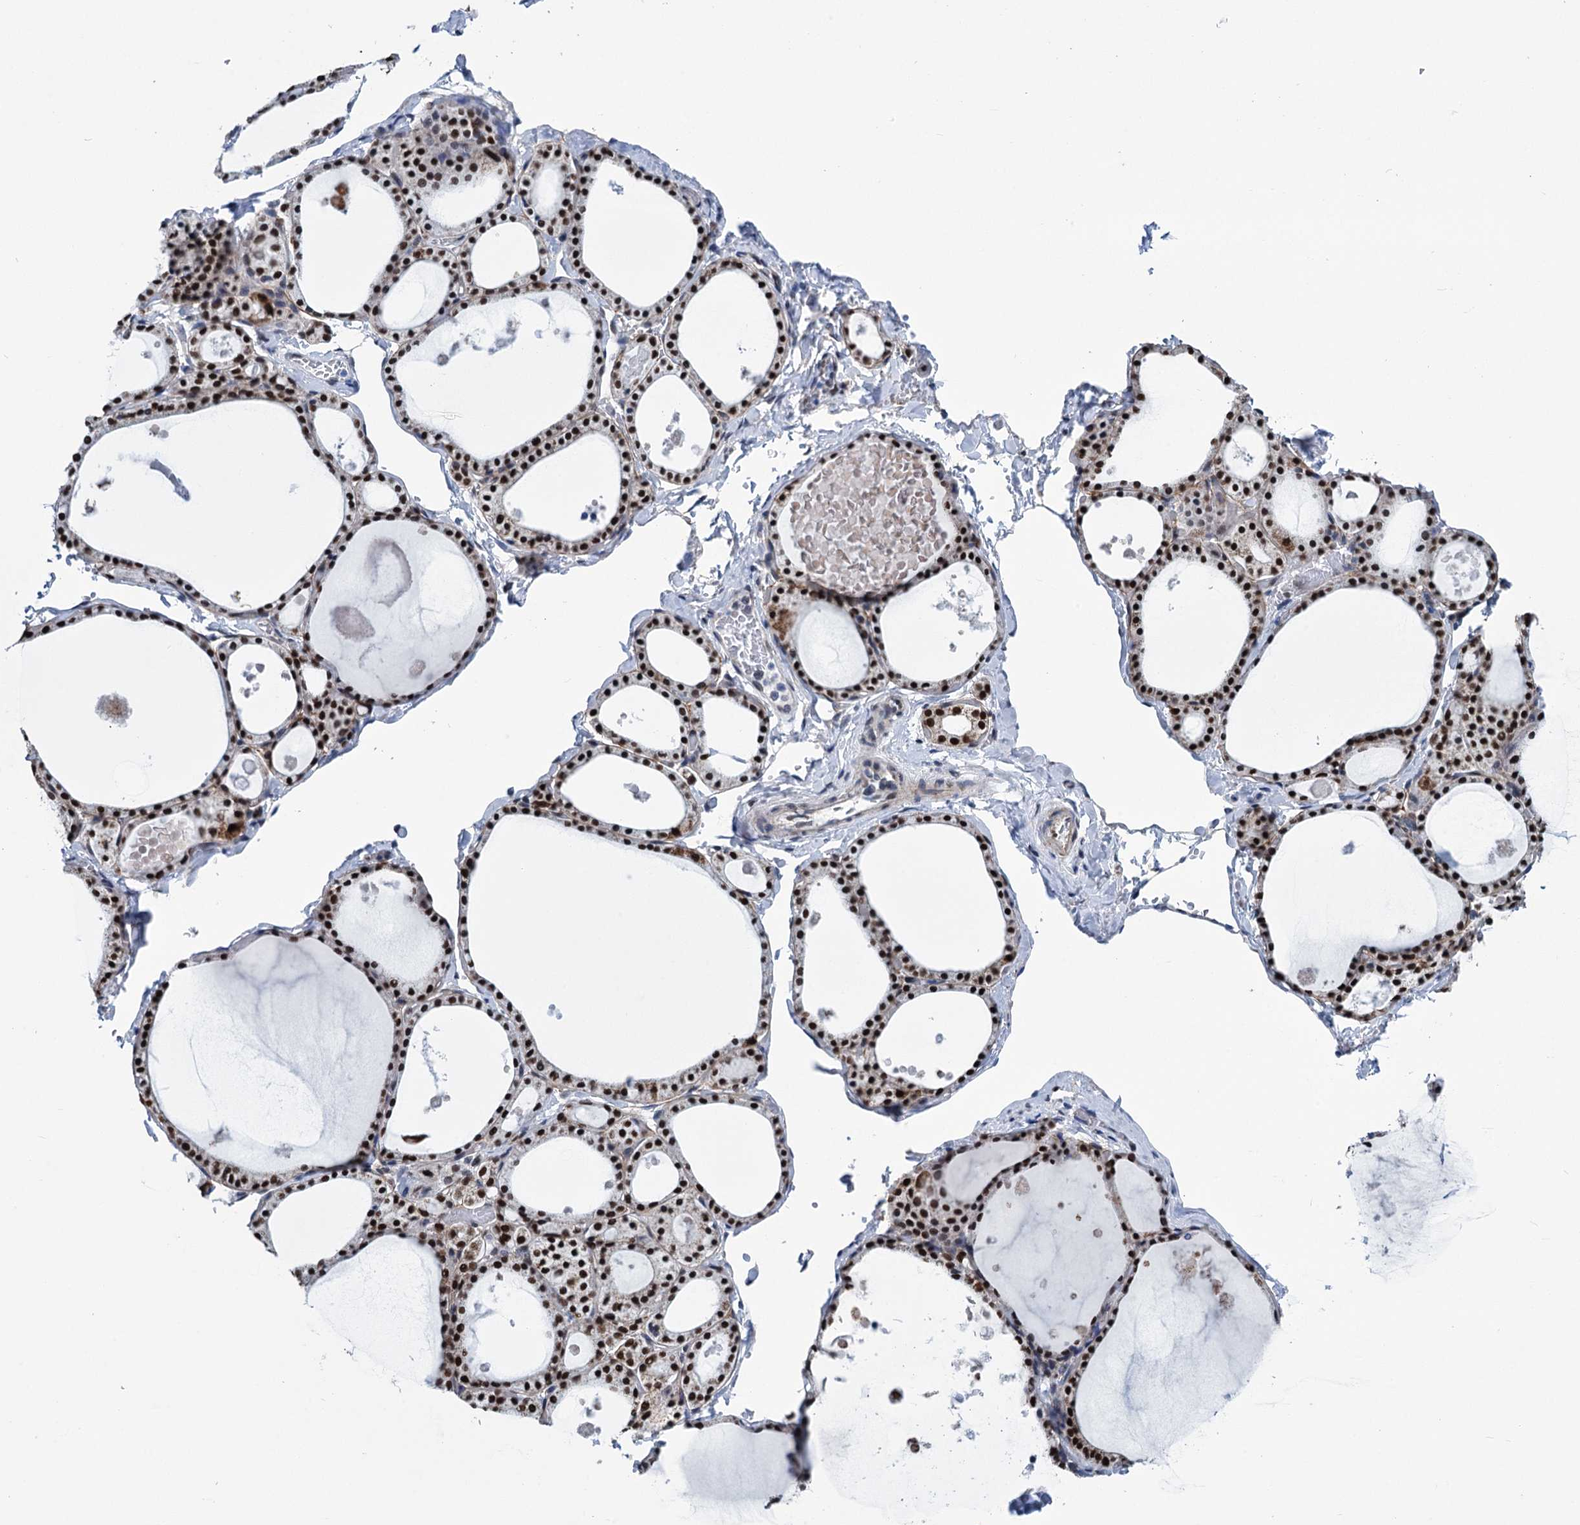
{"staining": {"intensity": "strong", "quantity": ">75%", "location": "nuclear"}, "tissue": "thyroid gland", "cell_type": "Glandular cells", "image_type": "normal", "snomed": [{"axis": "morphology", "description": "Normal tissue, NOS"}, {"axis": "topography", "description": "Thyroid gland"}], "caption": "IHC of unremarkable human thyroid gland shows high levels of strong nuclear expression in approximately >75% of glandular cells. (Brightfield microscopy of DAB IHC at high magnification).", "gene": "MORN3", "patient": {"sex": "male", "age": 56}}